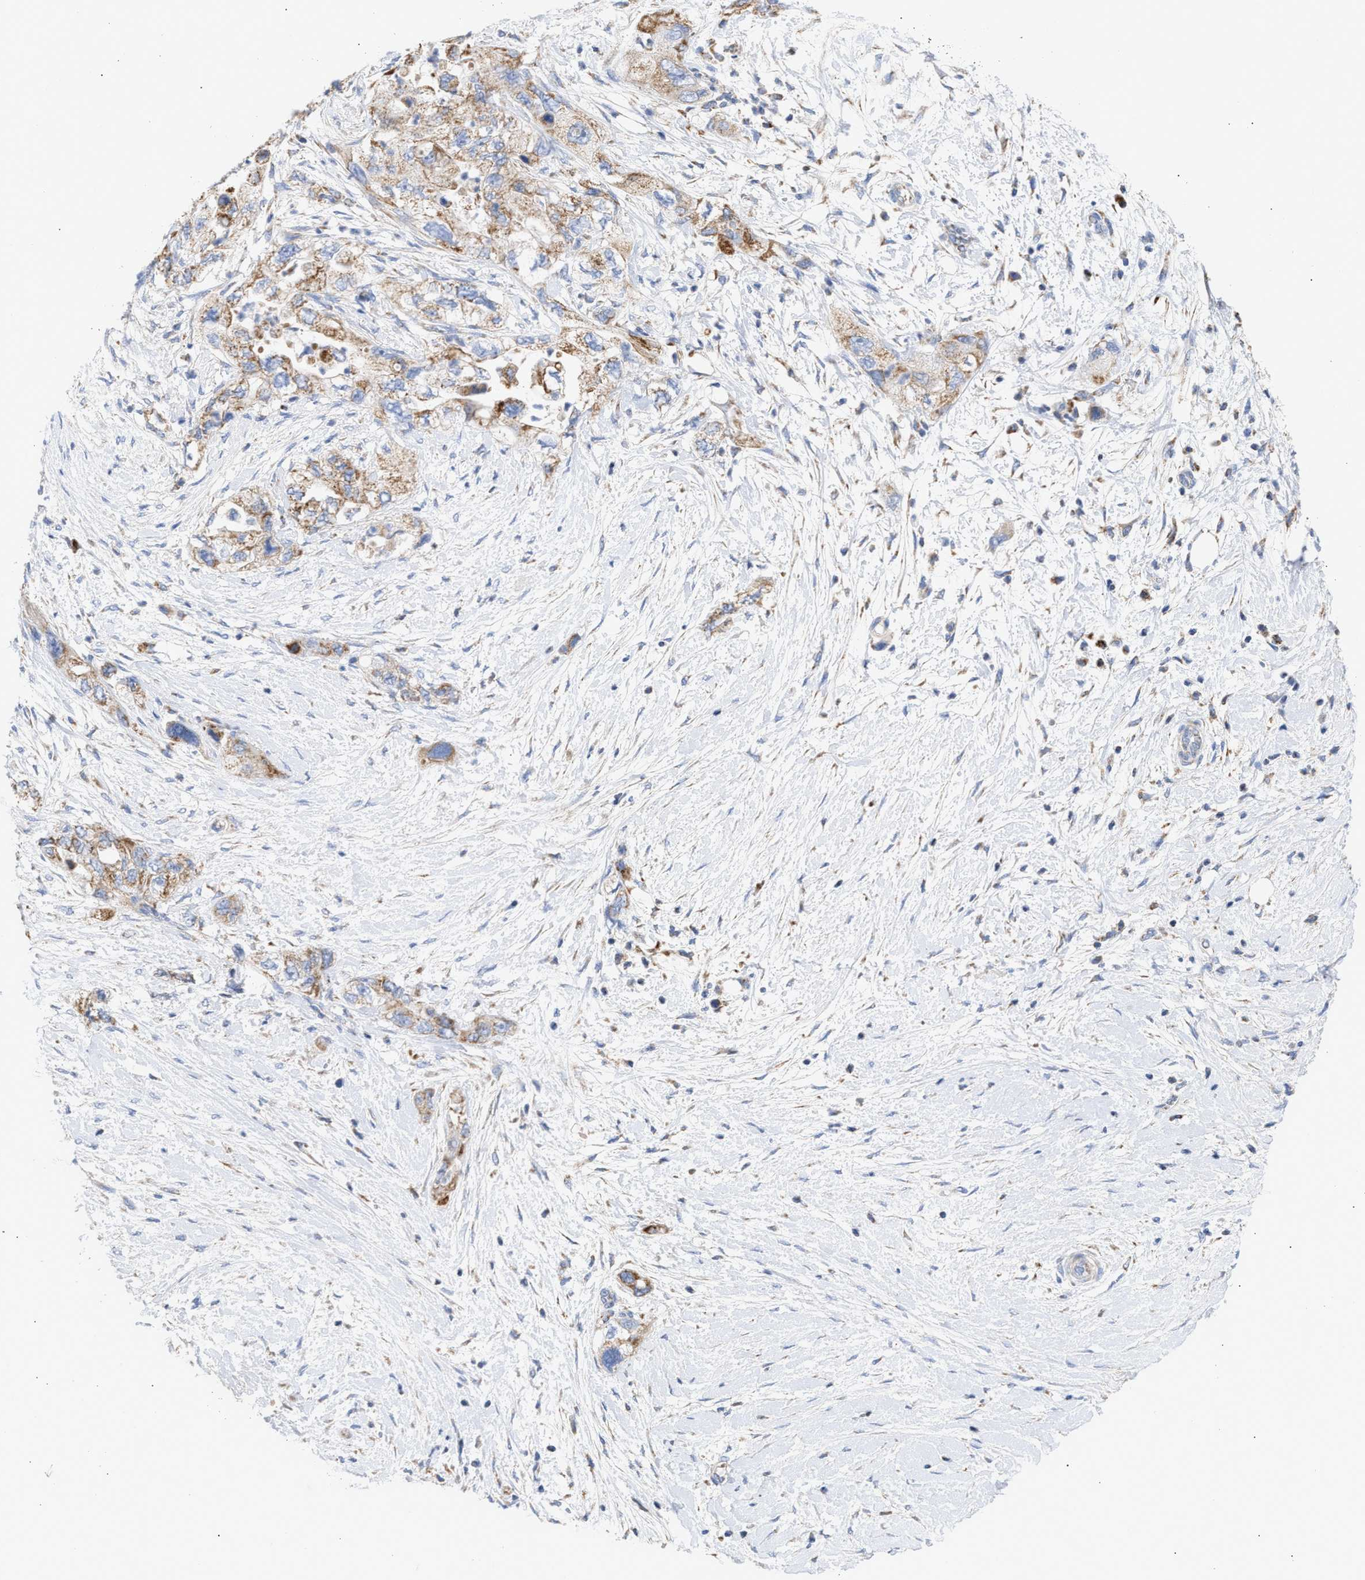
{"staining": {"intensity": "moderate", "quantity": ">75%", "location": "cytoplasmic/membranous"}, "tissue": "pancreatic cancer", "cell_type": "Tumor cells", "image_type": "cancer", "snomed": [{"axis": "morphology", "description": "Adenocarcinoma, NOS"}, {"axis": "topography", "description": "Pancreas"}], "caption": "Tumor cells display medium levels of moderate cytoplasmic/membranous expression in approximately >75% of cells in pancreatic cancer. (Stains: DAB (3,3'-diaminobenzidine) in brown, nuclei in blue, Microscopy: brightfield microscopy at high magnification).", "gene": "ACOT13", "patient": {"sex": "female", "age": 73}}